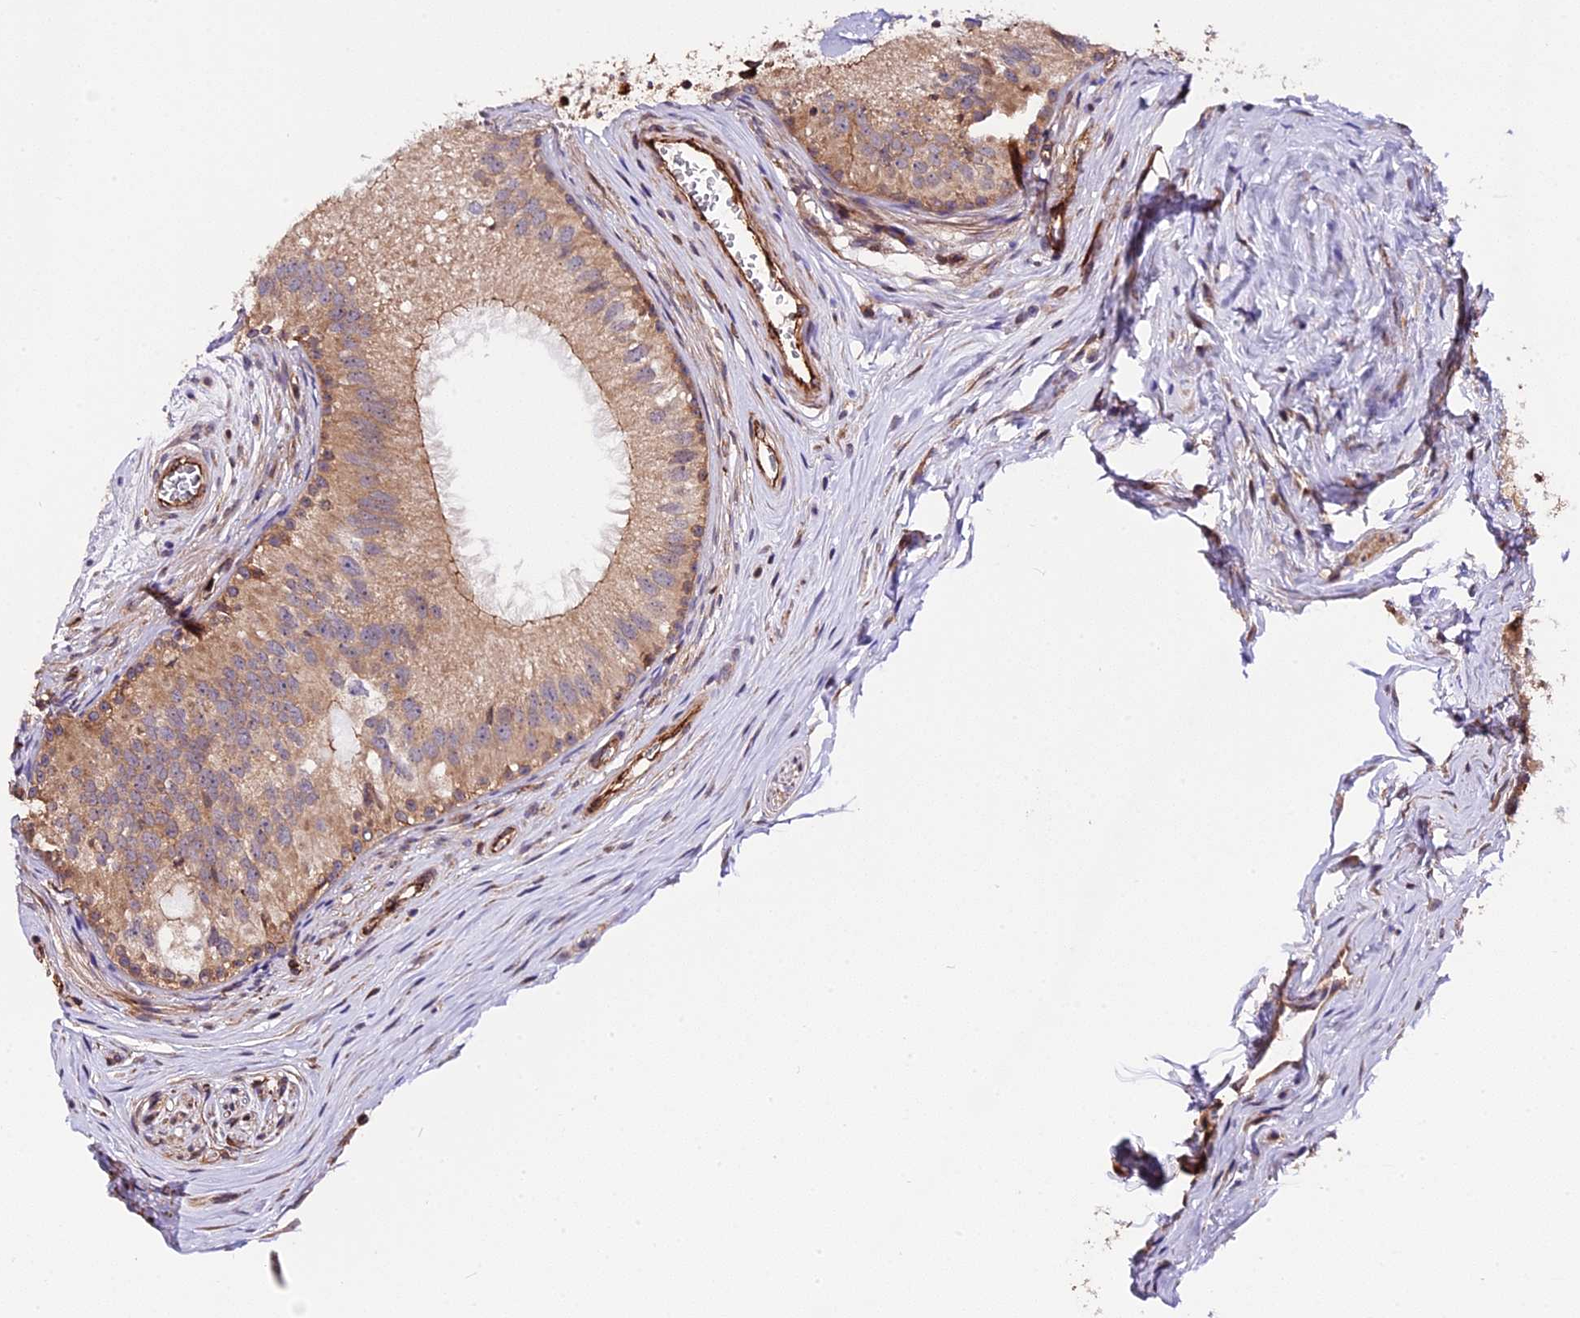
{"staining": {"intensity": "moderate", "quantity": ">75%", "location": "cytoplasmic/membranous"}, "tissue": "epididymis", "cell_type": "Glandular cells", "image_type": "normal", "snomed": [{"axis": "morphology", "description": "Normal tissue, NOS"}, {"axis": "topography", "description": "Epididymis"}], "caption": "A brown stain highlights moderate cytoplasmic/membranous staining of a protein in glandular cells of unremarkable human epididymis. The staining was performed using DAB (3,3'-diaminobenzidine) to visualize the protein expression in brown, while the nuclei were stained in blue with hematoxylin (Magnification: 20x).", "gene": "HERPUD1", "patient": {"sex": "male", "age": 33}}